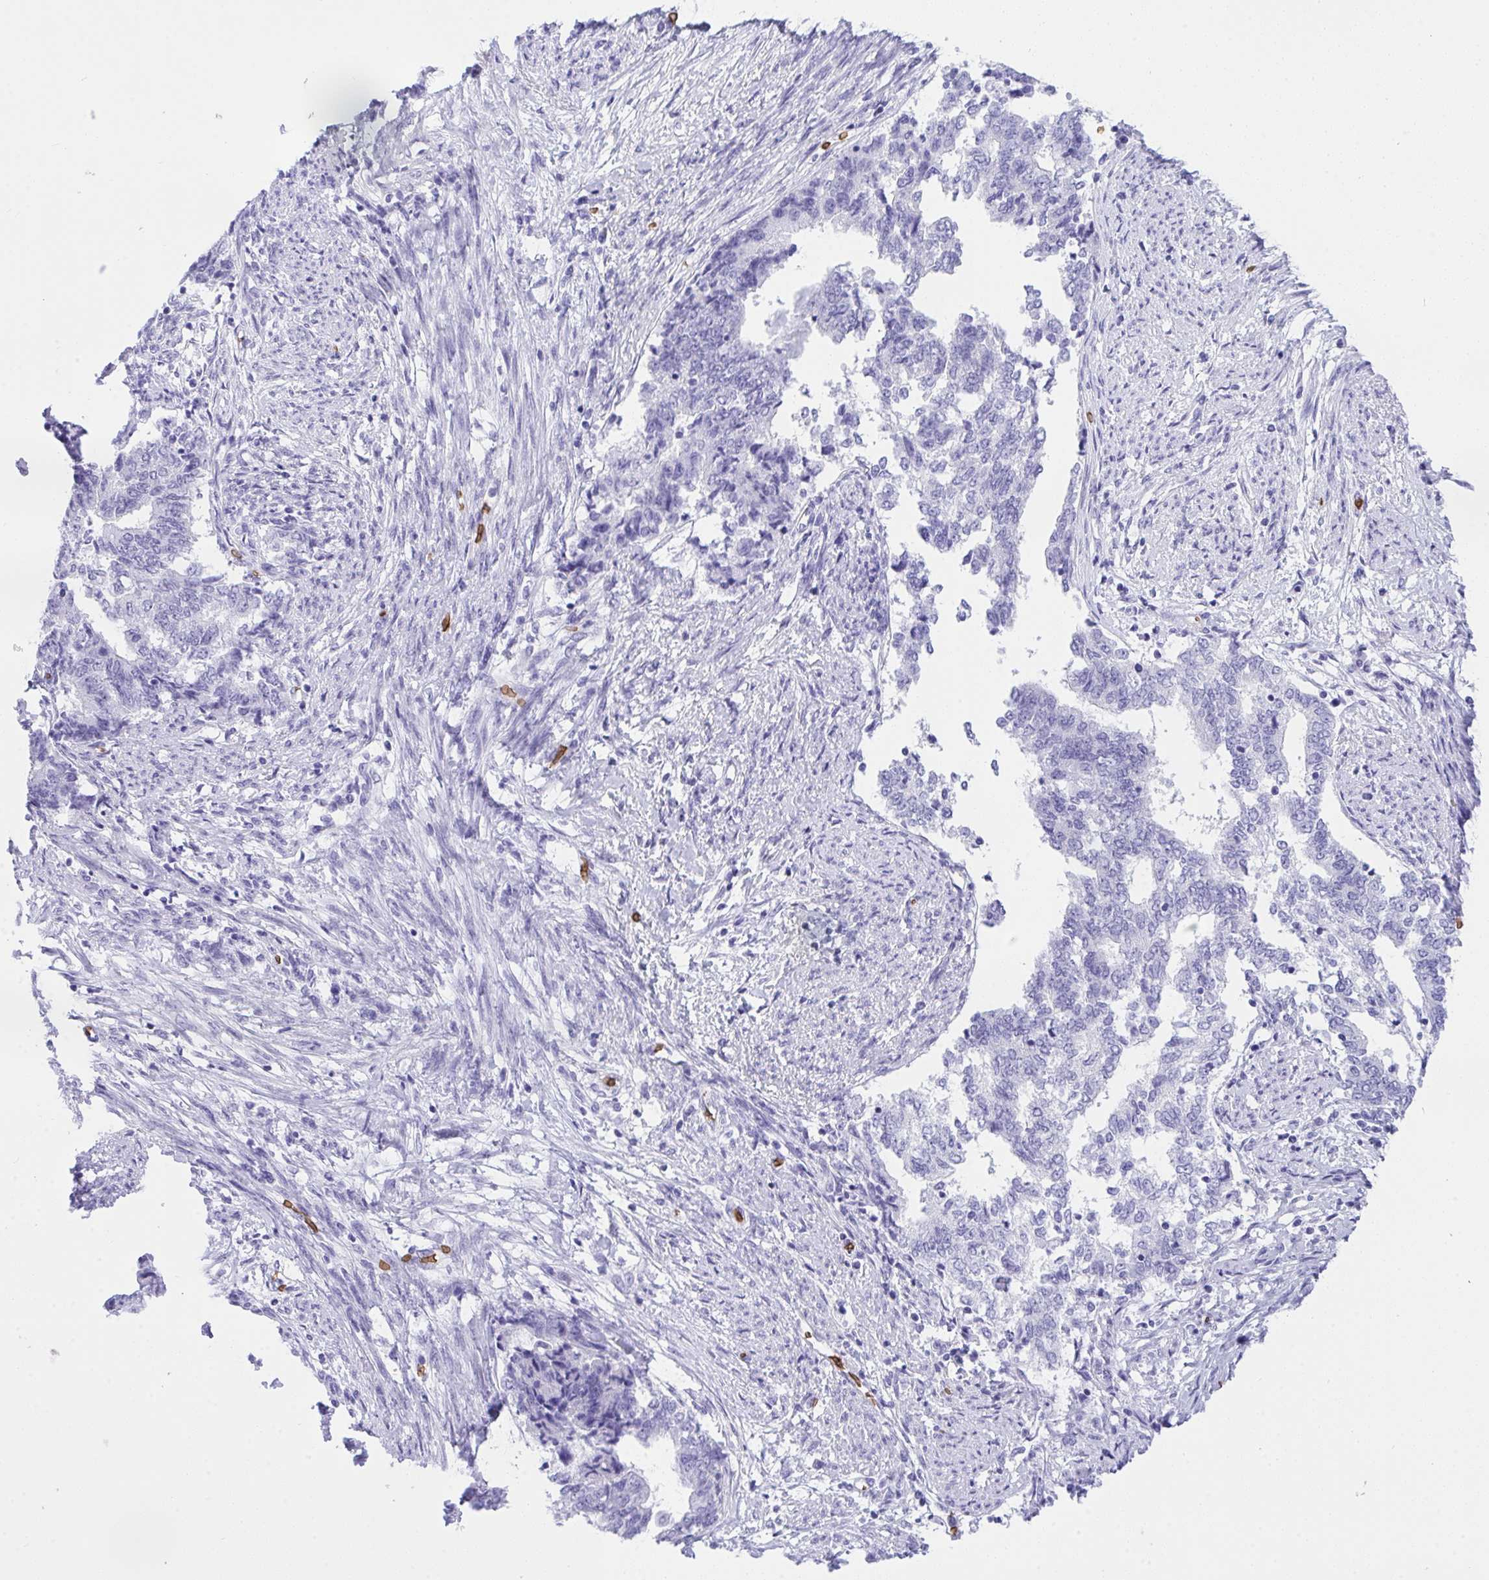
{"staining": {"intensity": "negative", "quantity": "none", "location": "none"}, "tissue": "endometrial cancer", "cell_type": "Tumor cells", "image_type": "cancer", "snomed": [{"axis": "morphology", "description": "Adenocarcinoma, NOS"}, {"axis": "topography", "description": "Endometrium"}], "caption": "A photomicrograph of endometrial cancer (adenocarcinoma) stained for a protein displays no brown staining in tumor cells. (DAB (3,3'-diaminobenzidine) IHC, high magnification).", "gene": "ANK1", "patient": {"sex": "female", "age": 65}}